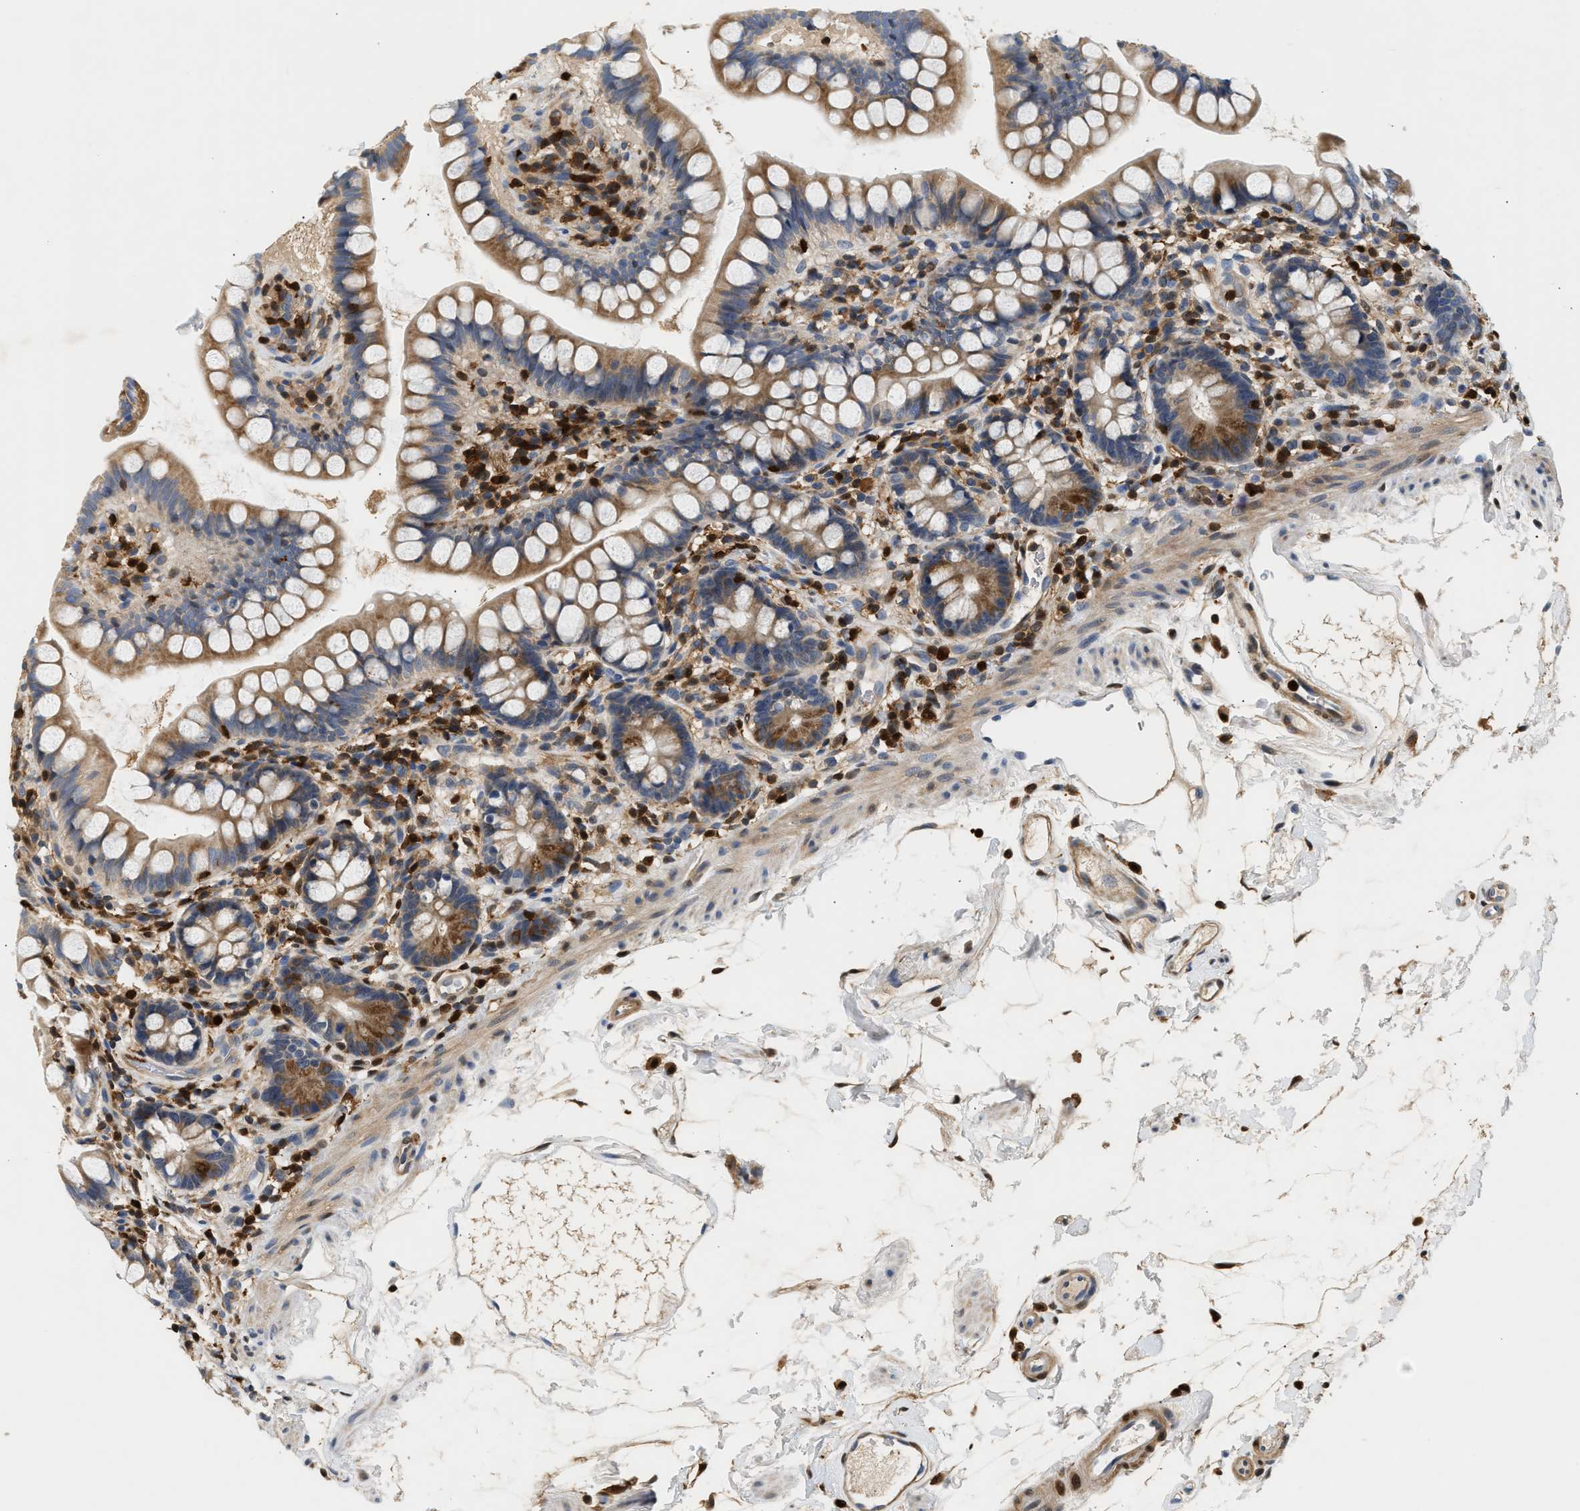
{"staining": {"intensity": "moderate", "quantity": "25%-75%", "location": "cytoplasmic/membranous"}, "tissue": "small intestine", "cell_type": "Glandular cells", "image_type": "normal", "snomed": [{"axis": "morphology", "description": "Normal tissue, NOS"}, {"axis": "topography", "description": "Small intestine"}], "caption": "A brown stain highlights moderate cytoplasmic/membranous positivity of a protein in glandular cells of unremarkable small intestine.", "gene": "SLIT2", "patient": {"sex": "female", "age": 84}}